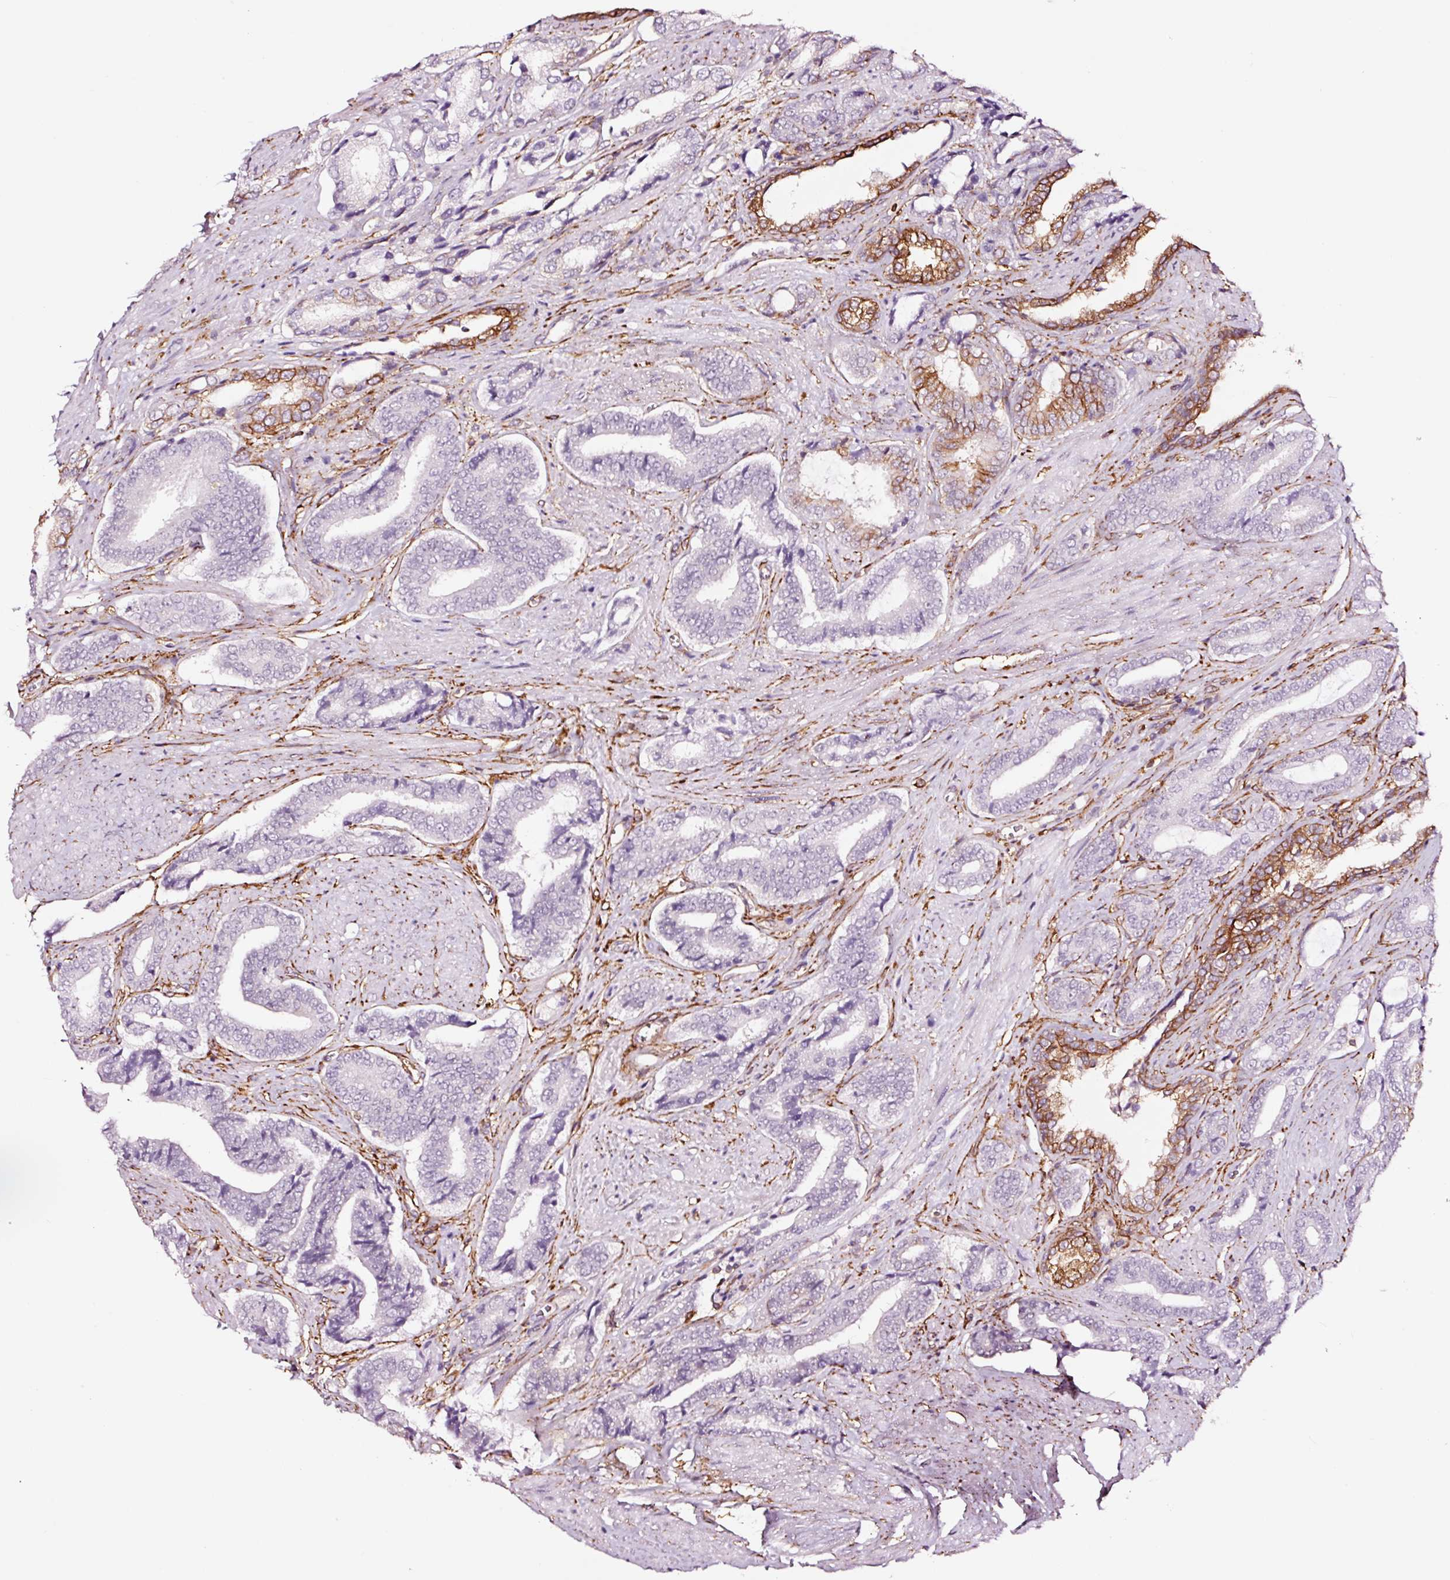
{"staining": {"intensity": "moderate", "quantity": "<25%", "location": "cytoplasmic/membranous"}, "tissue": "prostate cancer", "cell_type": "Tumor cells", "image_type": "cancer", "snomed": [{"axis": "morphology", "description": "Adenocarcinoma, NOS"}, {"axis": "topography", "description": "Prostate and seminal vesicle, NOS"}], "caption": "Prostate cancer stained for a protein displays moderate cytoplasmic/membranous positivity in tumor cells. (IHC, brightfield microscopy, high magnification).", "gene": "ADD3", "patient": {"sex": "male", "age": 76}}